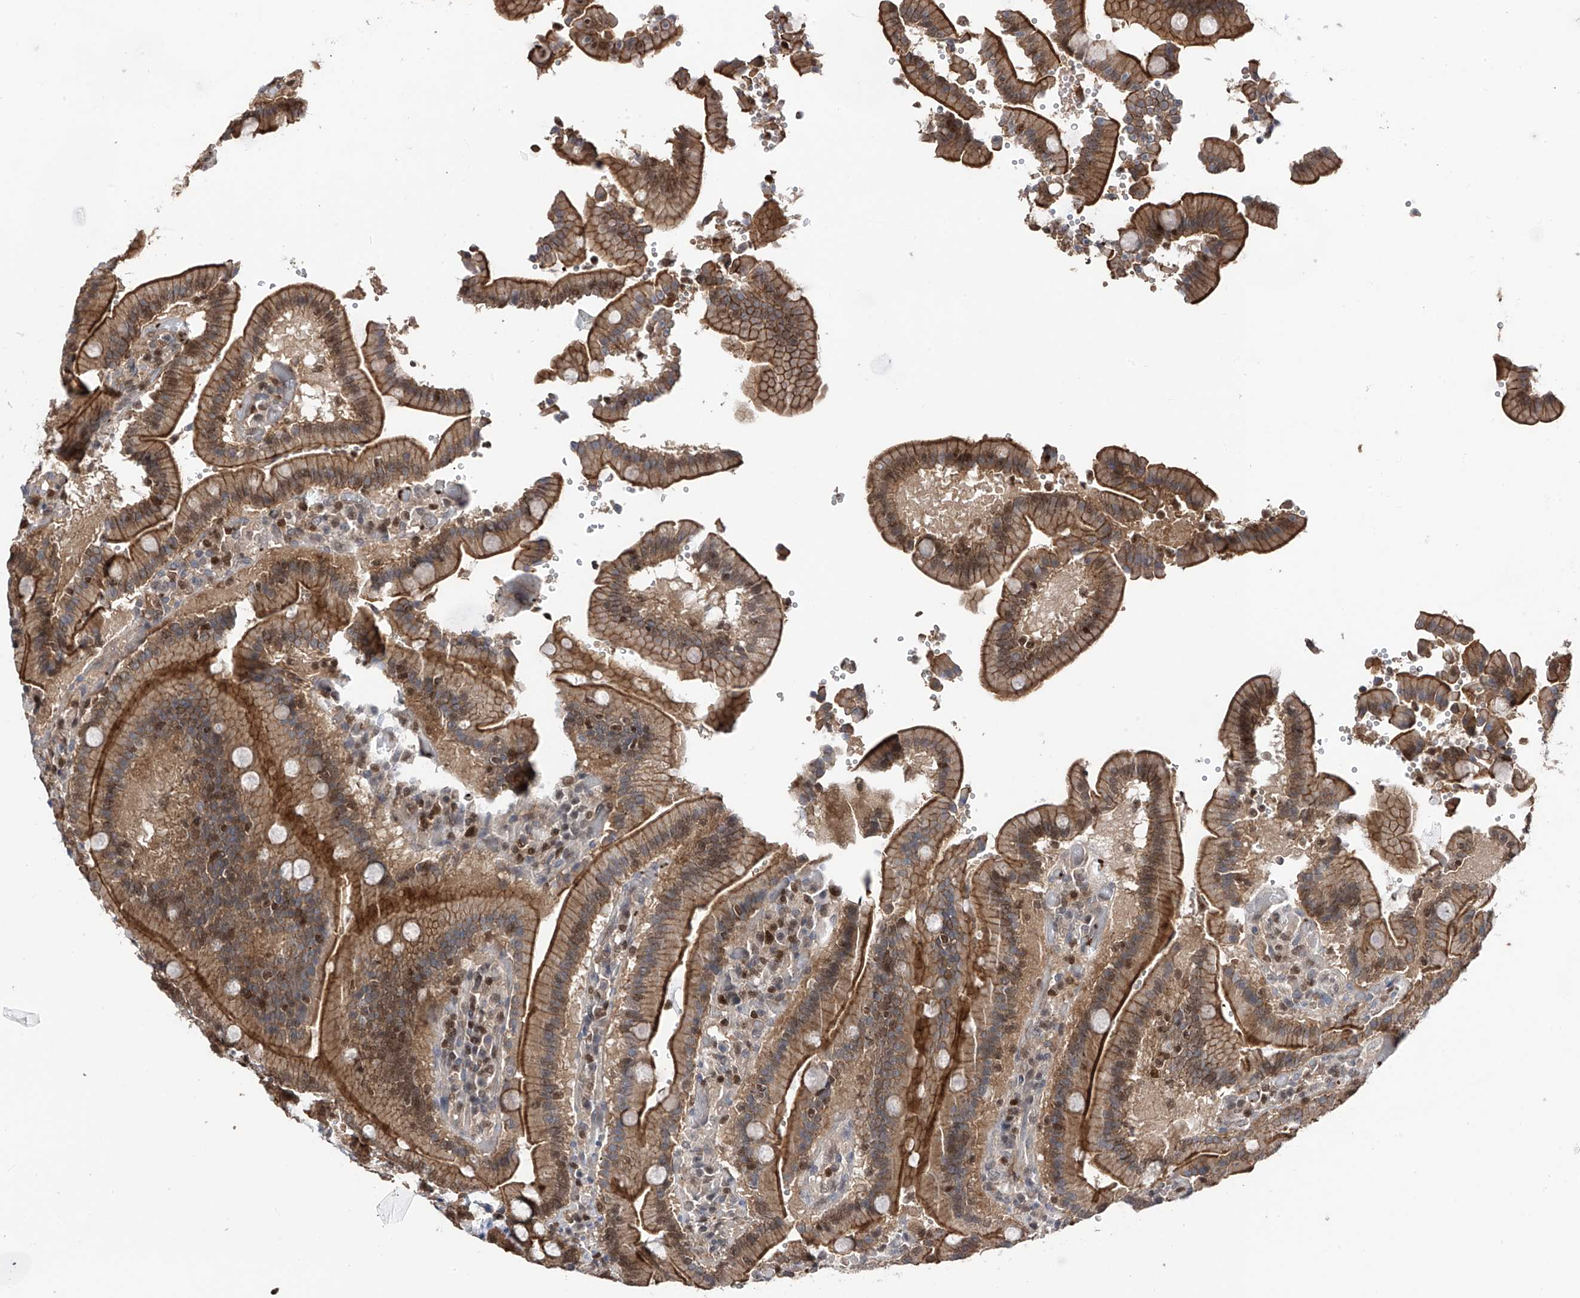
{"staining": {"intensity": "strong", "quantity": ">75%", "location": "cytoplasmic/membranous,nuclear"}, "tissue": "duodenum", "cell_type": "Glandular cells", "image_type": "normal", "snomed": [{"axis": "morphology", "description": "Normal tissue, NOS"}, {"axis": "topography", "description": "Duodenum"}], "caption": "Protein expression analysis of normal duodenum displays strong cytoplasmic/membranous,nuclear positivity in approximately >75% of glandular cells.", "gene": "DNAJC9", "patient": {"sex": "female", "age": 62}}